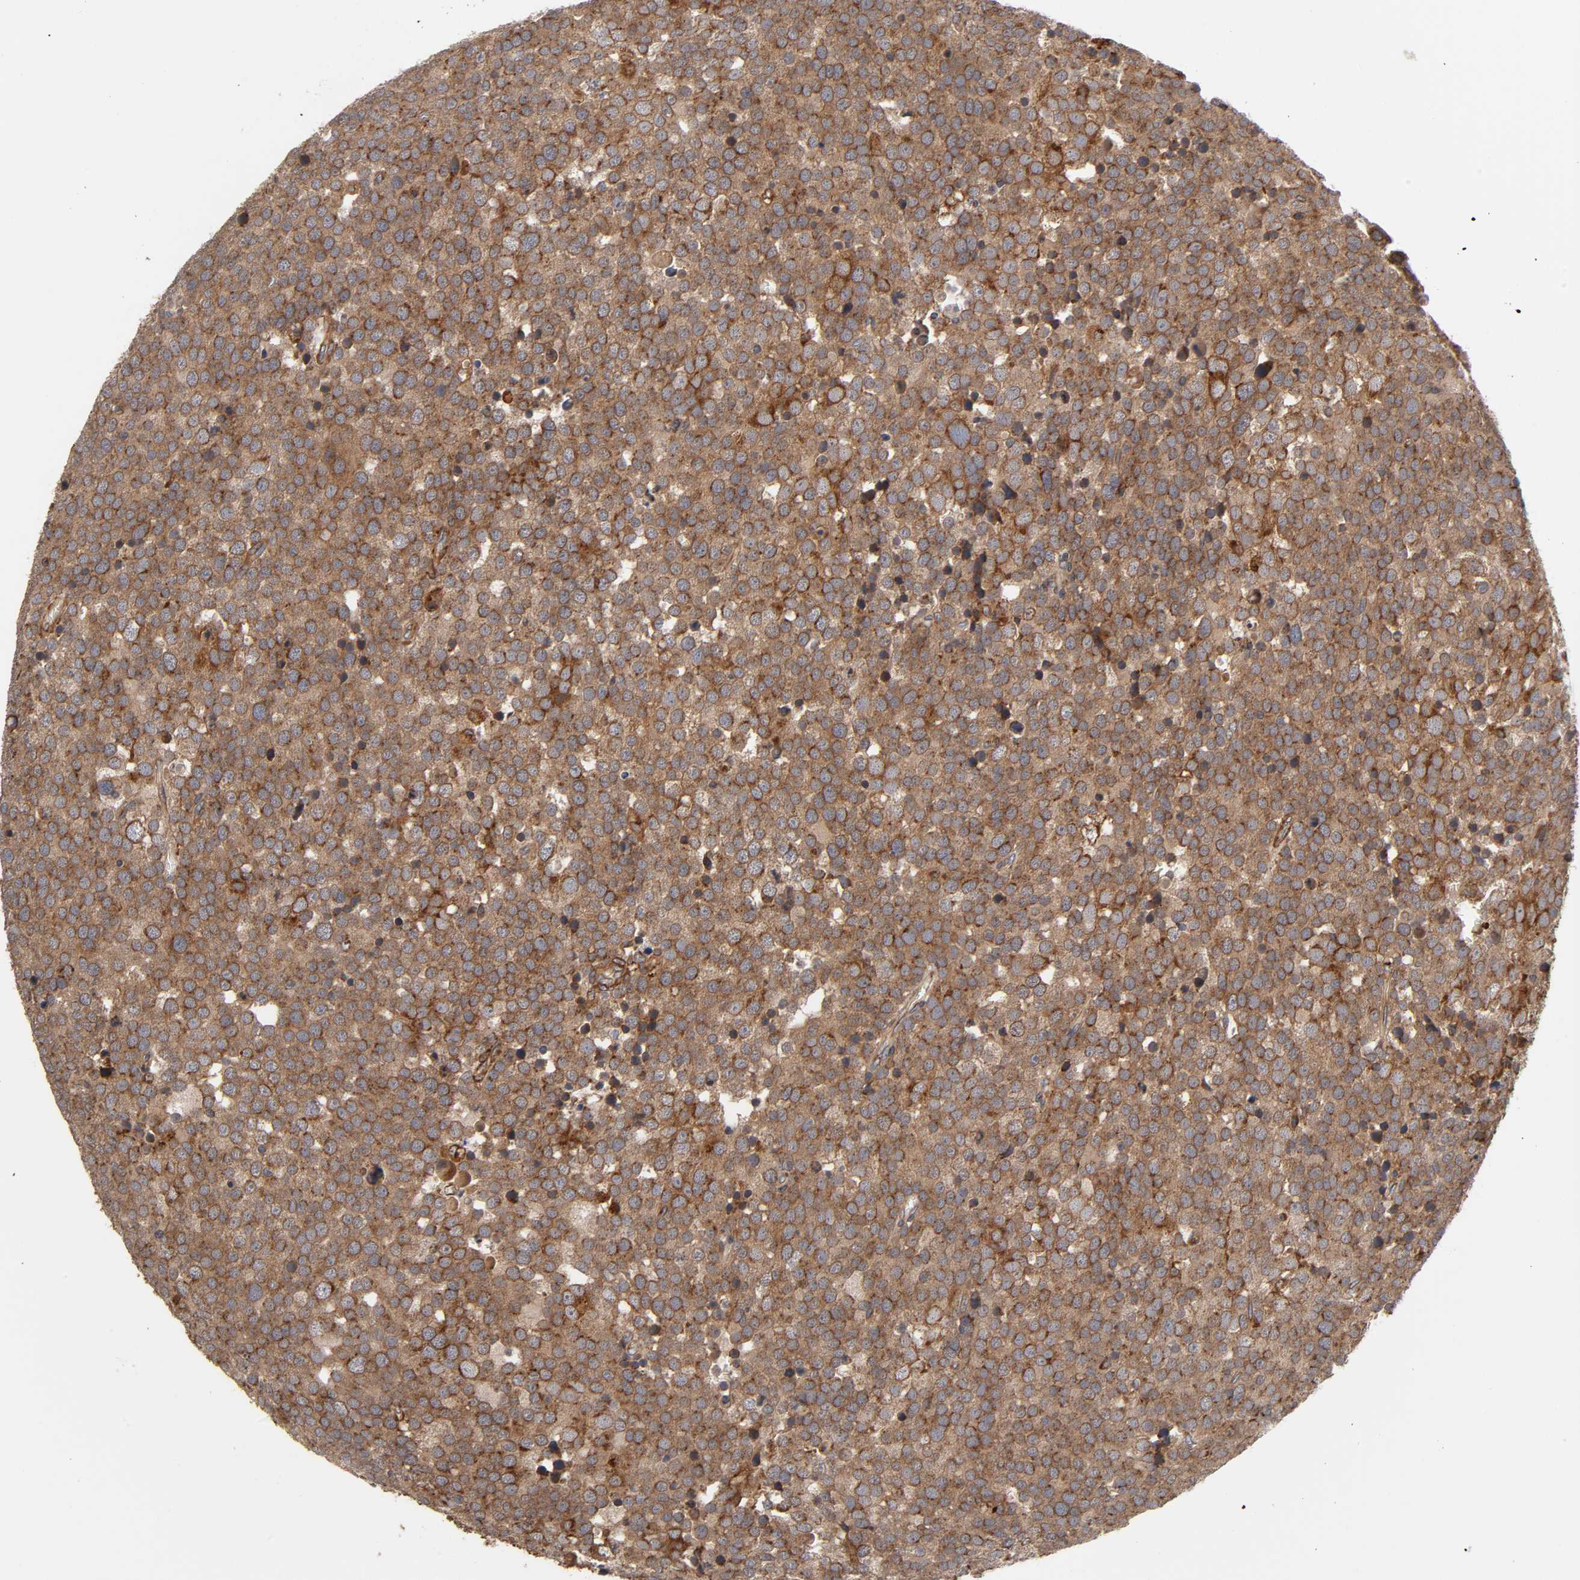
{"staining": {"intensity": "moderate", "quantity": ">75%", "location": "cytoplasmic/membranous"}, "tissue": "testis cancer", "cell_type": "Tumor cells", "image_type": "cancer", "snomed": [{"axis": "morphology", "description": "Seminoma, NOS"}, {"axis": "topography", "description": "Testis"}], "caption": "Moderate cytoplasmic/membranous staining is present in about >75% of tumor cells in testis cancer (seminoma).", "gene": "GNPTG", "patient": {"sex": "male", "age": 71}}